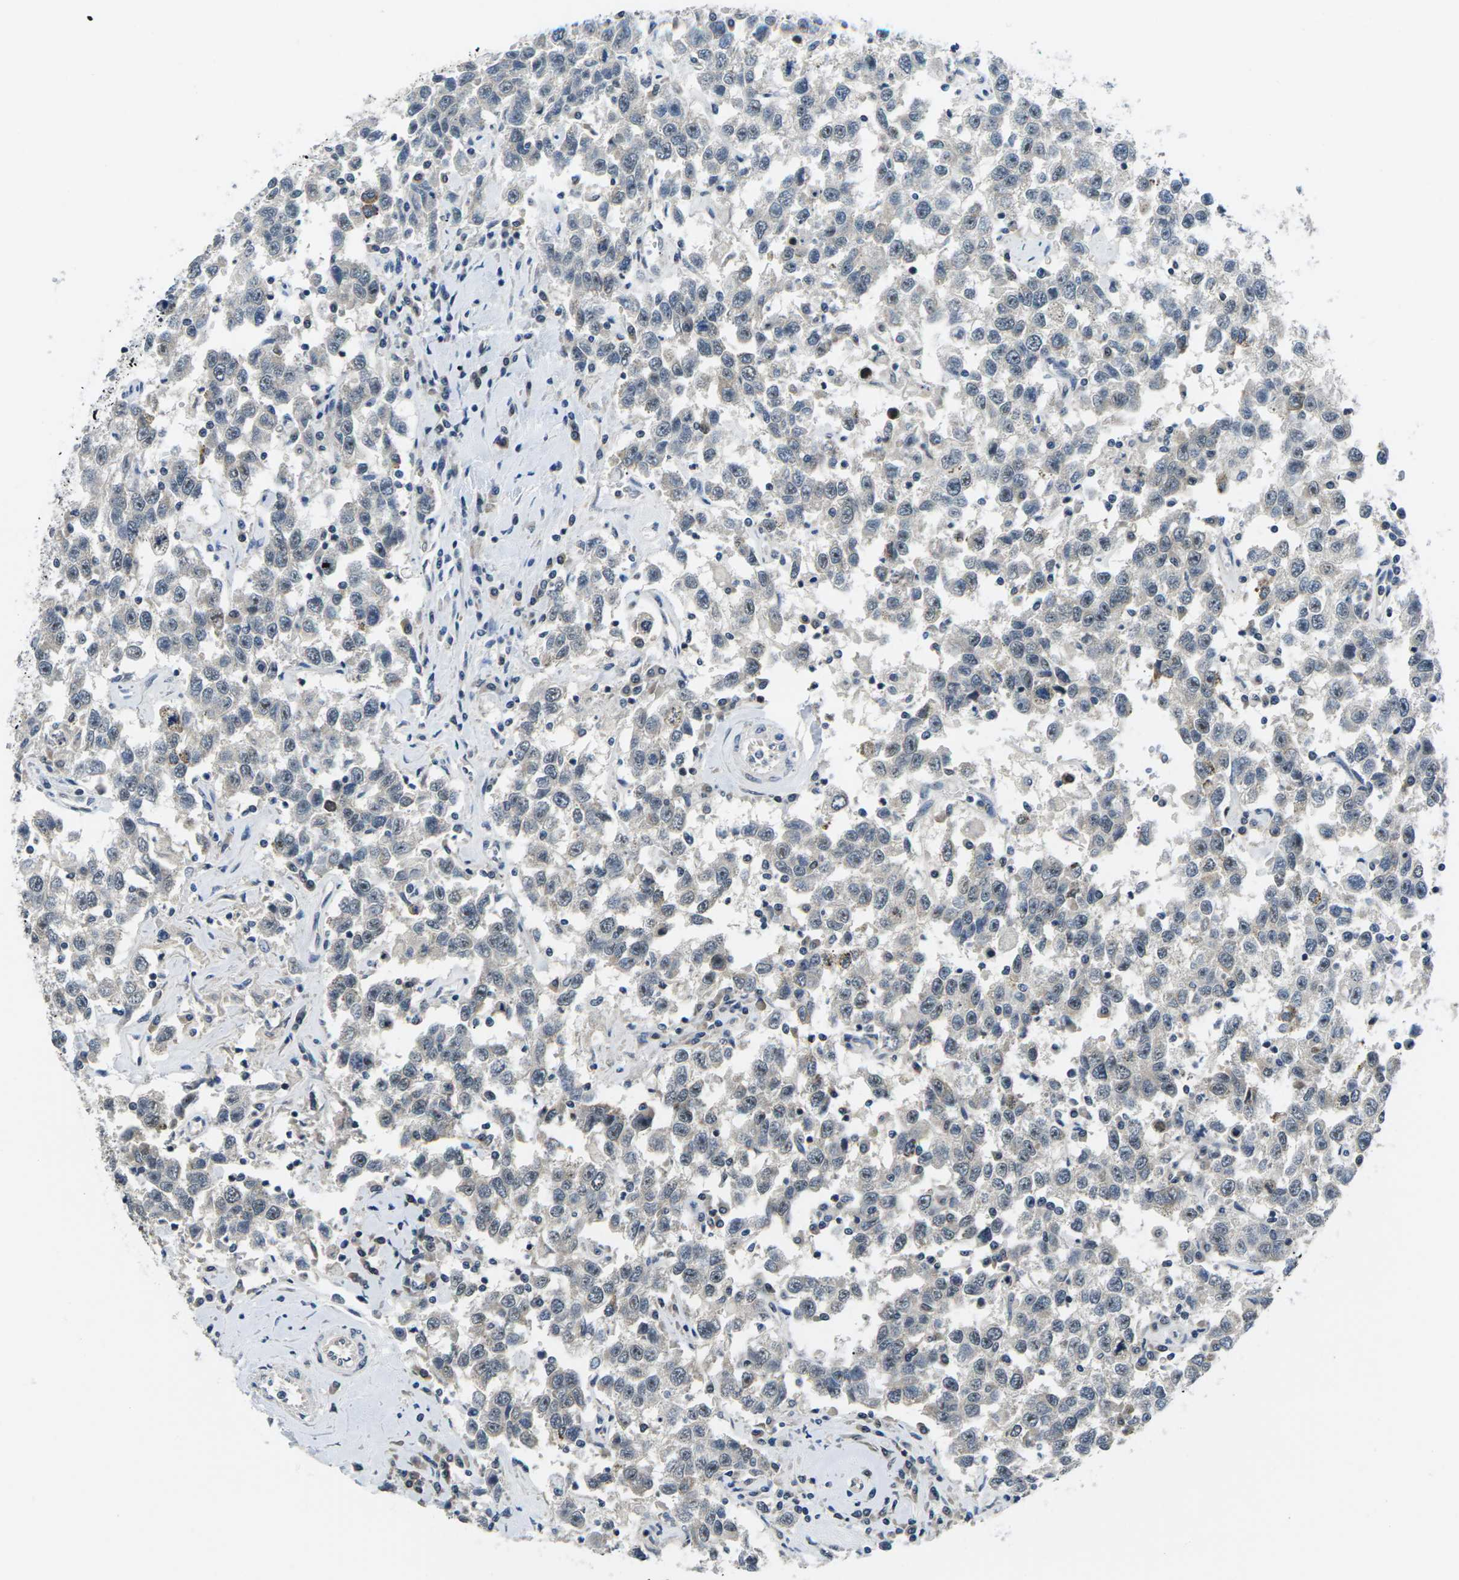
{"staining": {"intensity": "negative", "quantity": "none", "location": "none"}, "tissue": "testis cancer", "cell_type": "Tumor cells", "image_type": "cancer", "snomed": [{"axis": "morphology", "description": "Seminoma, NOS"}, {"axis": "topography", "description": "Testis"}], "caption": "Immunohistochemistry (IHC) micrograph of neoplastic tissue: testis seminoma stained with DAB reveals no significant protein staining in tumor cells.", "gene": "NSRP1", "patient": {"sex": "male", "age": 41}}